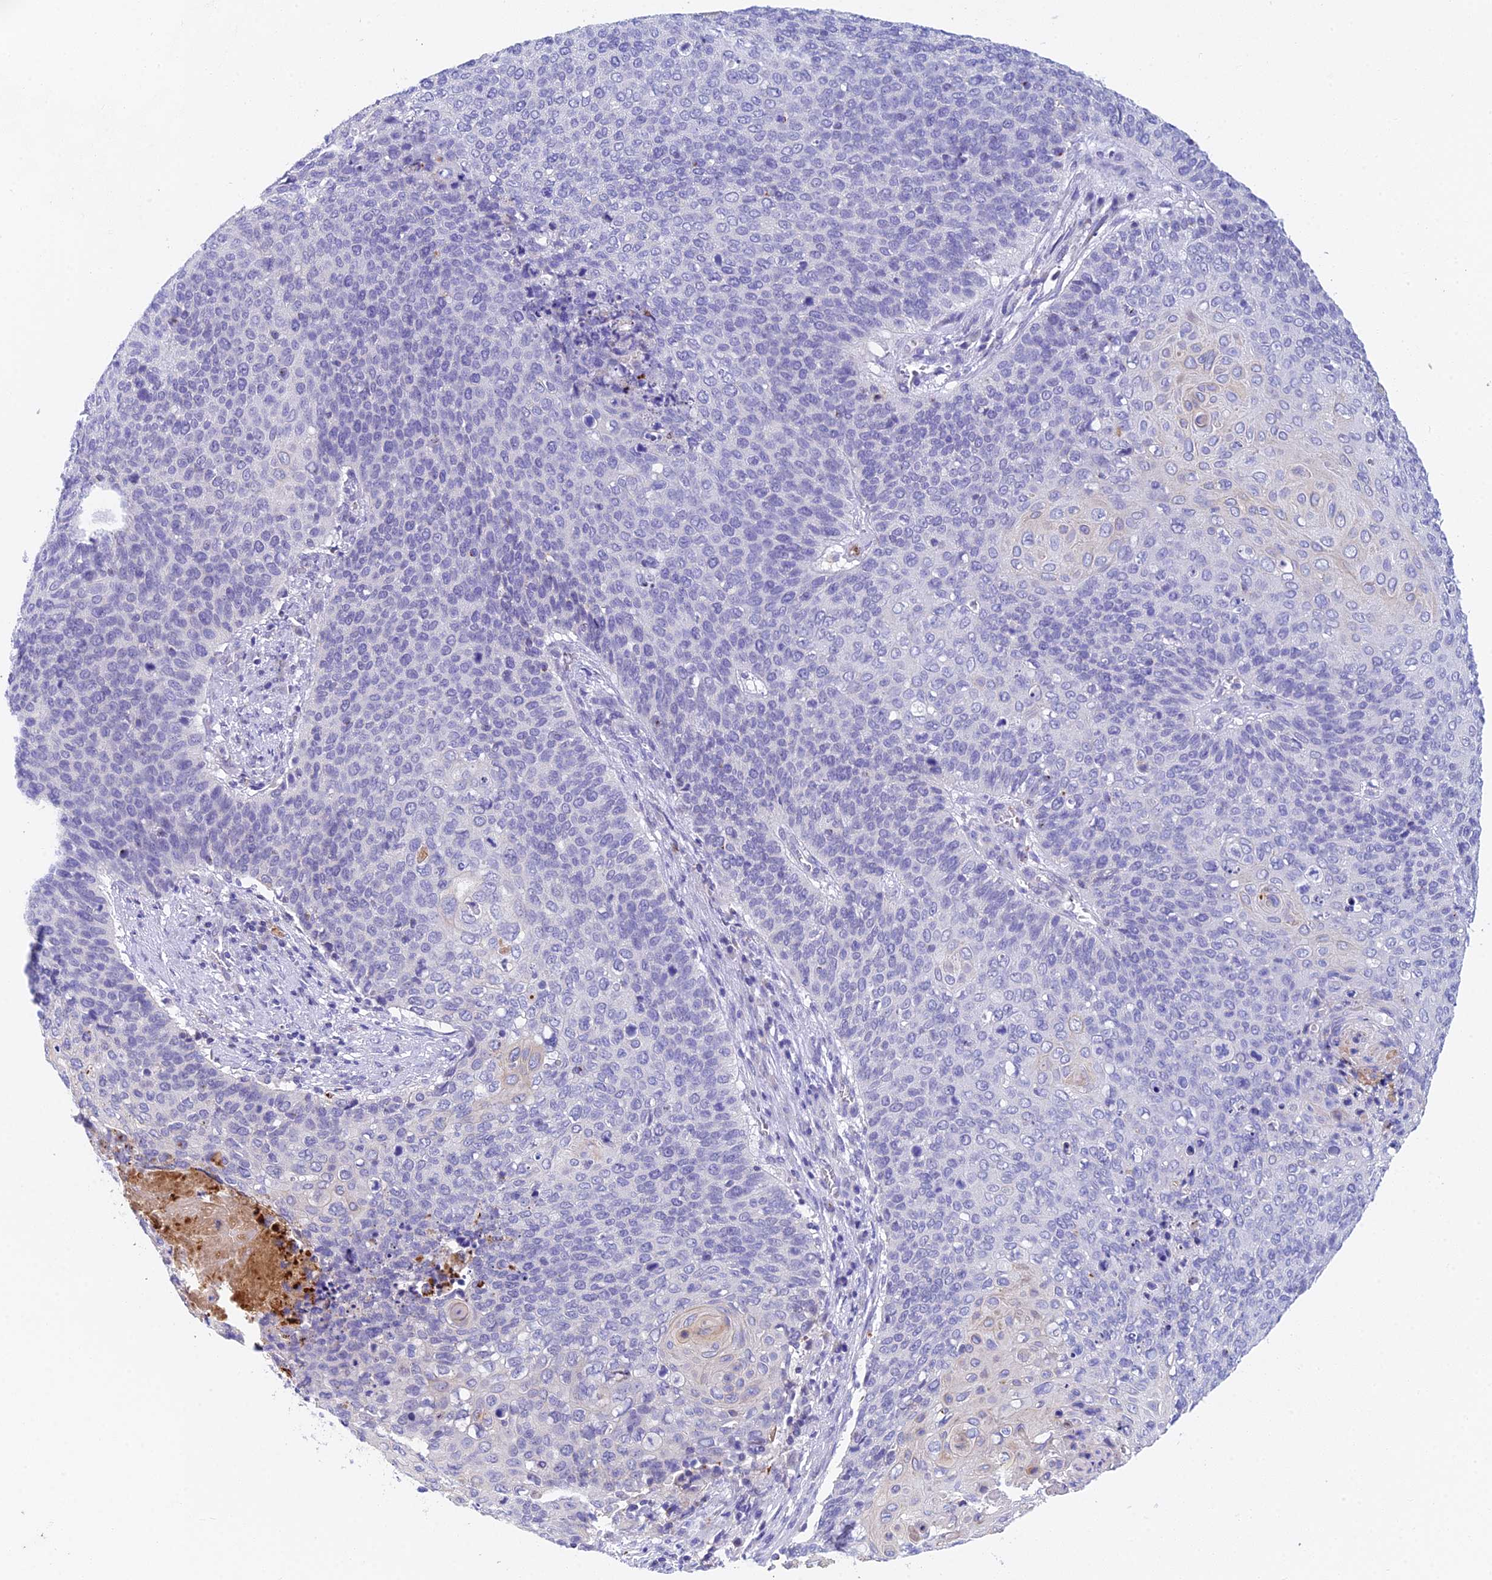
{"staining": {"intensity": "negative", "quantity": "none", "location": "none"}, "tissue": "cervical cancer", "cell_type": "Tumor cells", "image_type": "cancer", "snomed": [{"axis": "morphology", "description": "Squamous cell carcinoma, NOS"}, {"axis": "topography", "description": "Cervix"}], "caption": "Immunohistochemistry (IHC) photomicrograph of neoplastic tissue: human cervical cancer (squamous cell carcinoma) stained with DAB reveals no significant protein staining in tumor cells.", "gene": "ADAMTS13", "patient": {"sex": "female", "age": 39}}